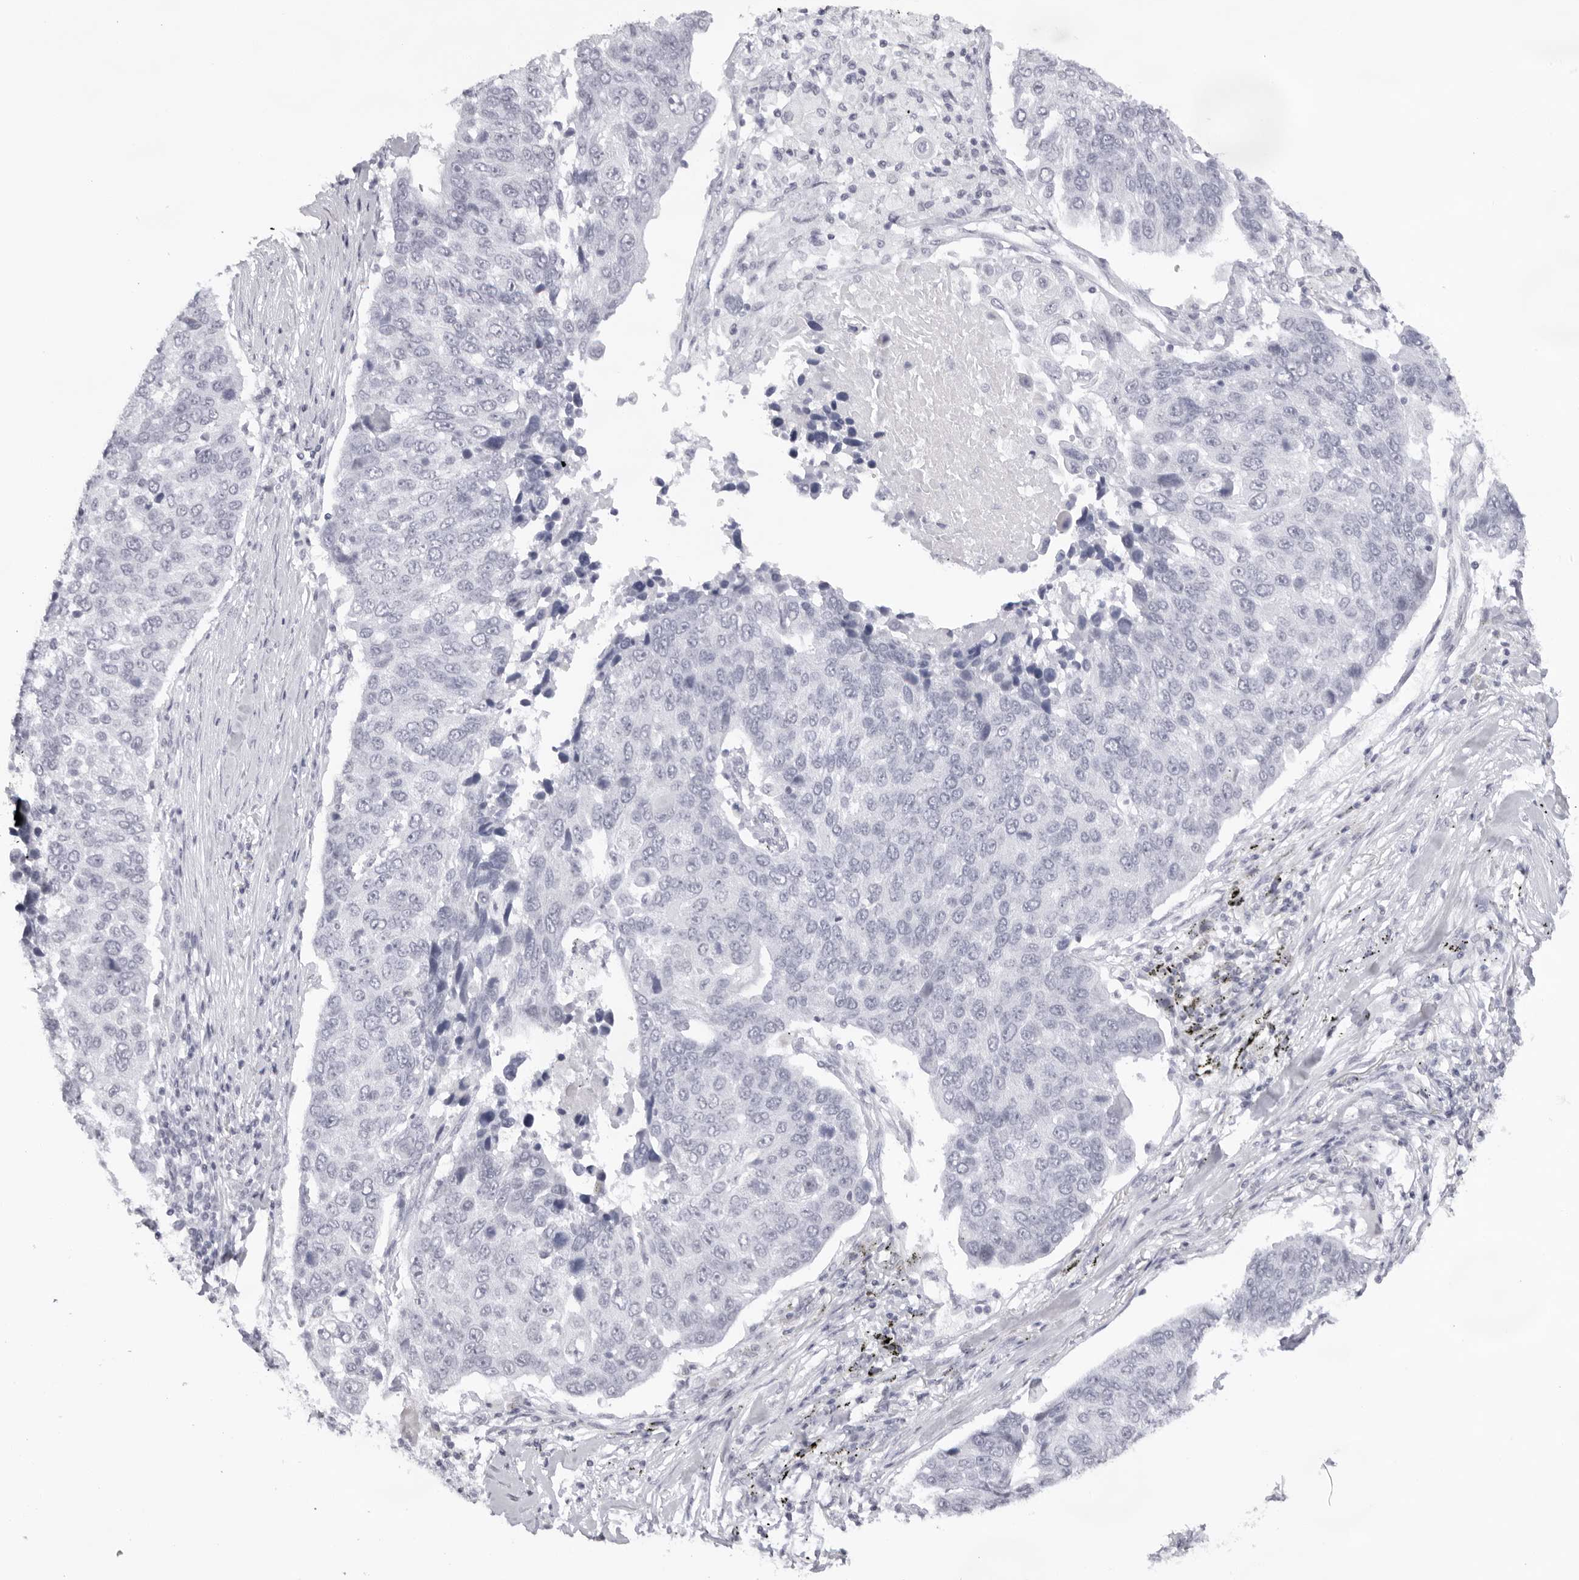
{"staining": {"intensity": "negative", "quantity": "none", "location": "none"}, "tissue": "lung cancer", "cell_type": "Tumor cells", "image_type": "cancer", "snomed": [{"axis": "morphology", "description": "Squamous cell carcinoma, NOS"}, {"axis": "topography", "description": "Lung"}], "caption": "Protein analysis of squamous cell carcinoma (lung) demonstrates no significant positivity in tumor cells.", "gene": "KLK12", "patient": {"sex": "male", "age": 66}}